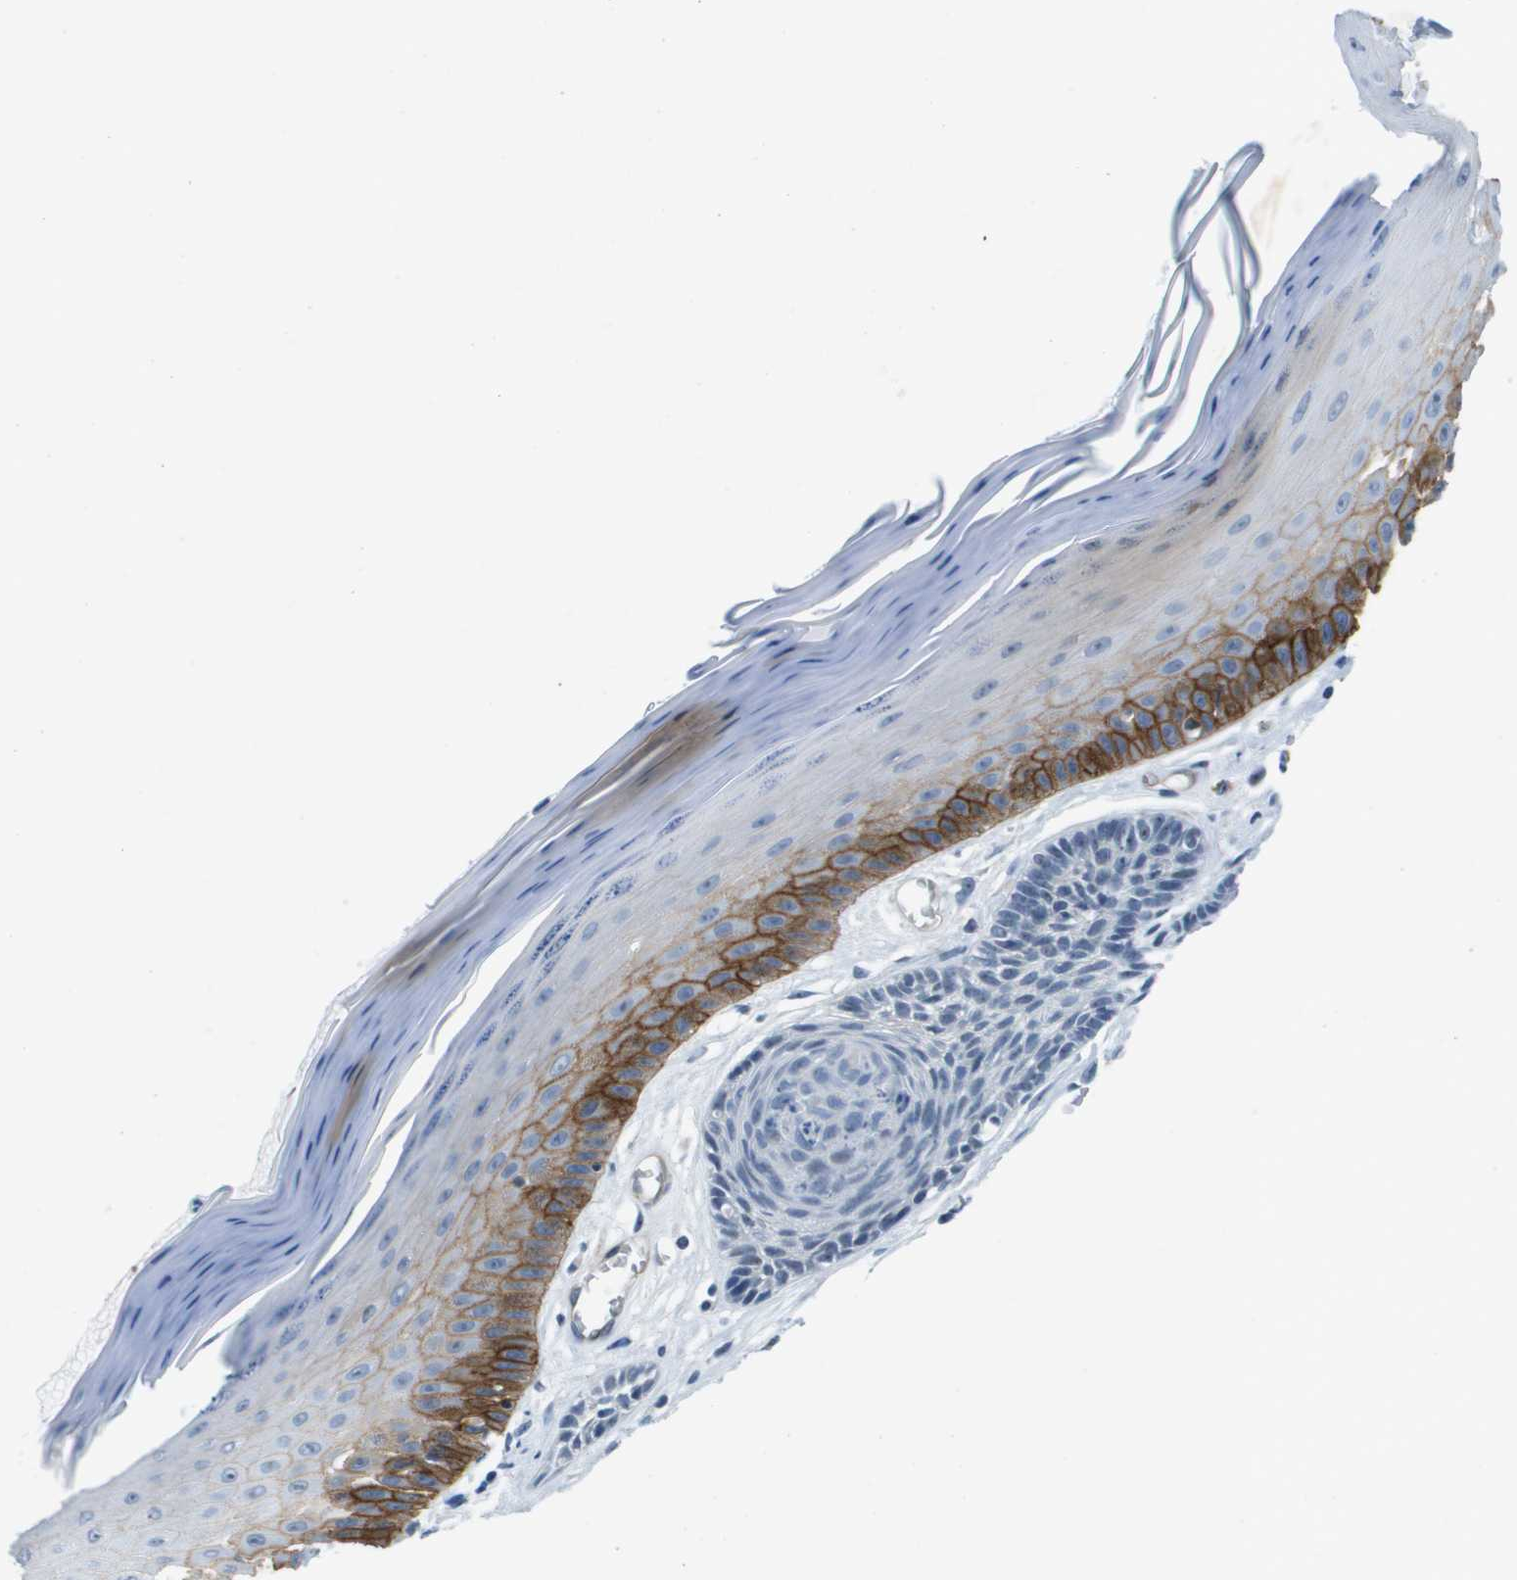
{"staining": {"intensity": "negative", "quantity": "none", "location": "none"}, "tissue": "skin cancer", "cell_type": "Tumor cells", "image_type": "cancer", "snomed": [{"axis": "morphology", "description": "Basal cell carcinoma"}, {"axis": "topography", "description": "Skin"}], "caption": "A histopathology image of skin cancer stained for a protein displays no brown staining in tumor cells.", "gene": "ITGA6", "patient": {"sex": "male", "age": 67}}